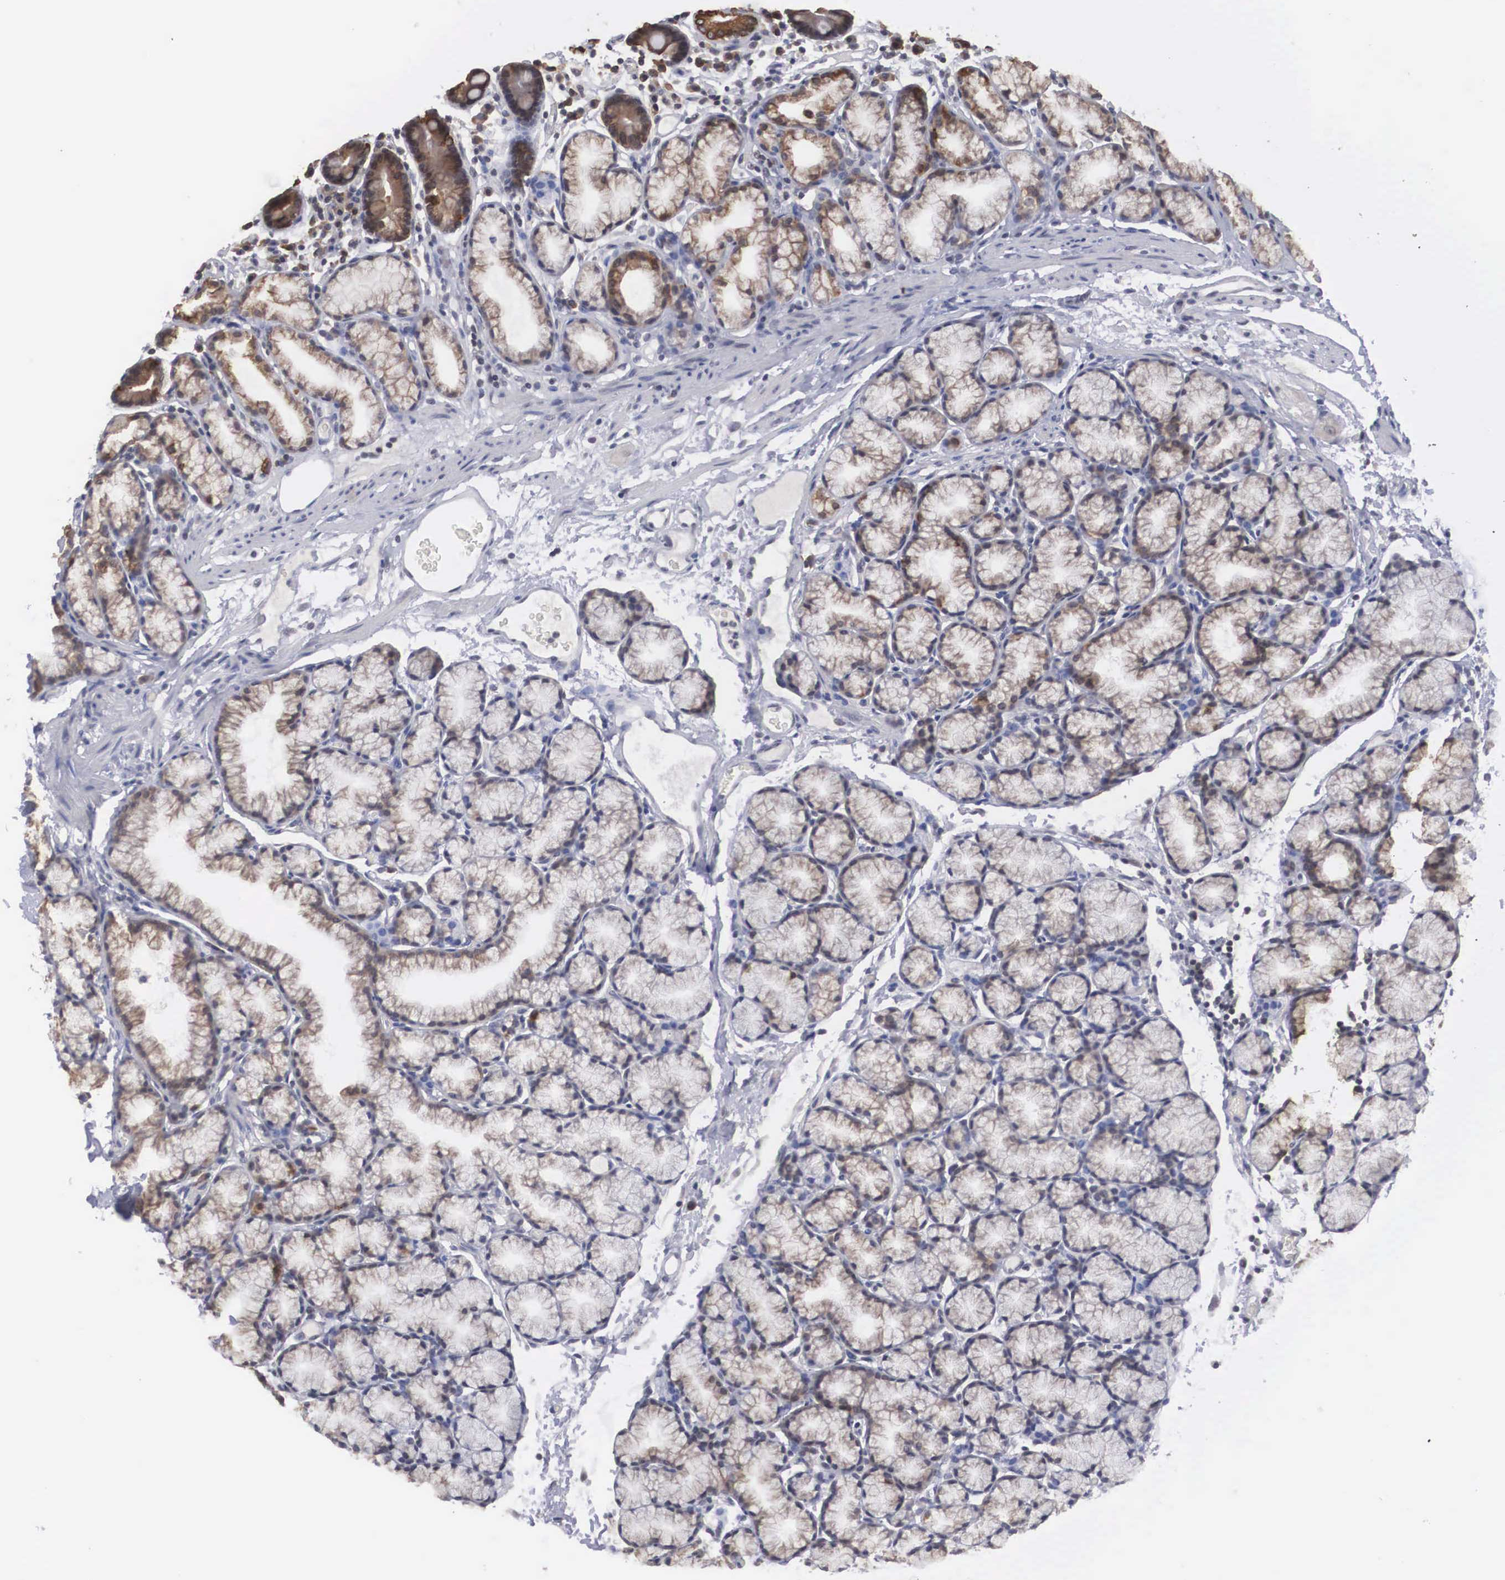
{"staining": {"intensity": "strong", "quantity": ">75%", "location": "cytoplasmic/membranous"}, "tissue": "duodenum", "cell_type": "Glandular cells", "image_type": "normal", "snomed": [{"axis": "morphology", "description": "Normal tissue, NOS"}, {"axis": "topography", "description": "Duodenum"}], "caption": "This is a micrograph of immunohistochemistry (IHC) staining of unremarkable duodenum, which shows strong expression in the cytoplasmic/membranous of glandular cells.", "gene": "WDR89", "patient": {"sex": "female", "age": 48}}